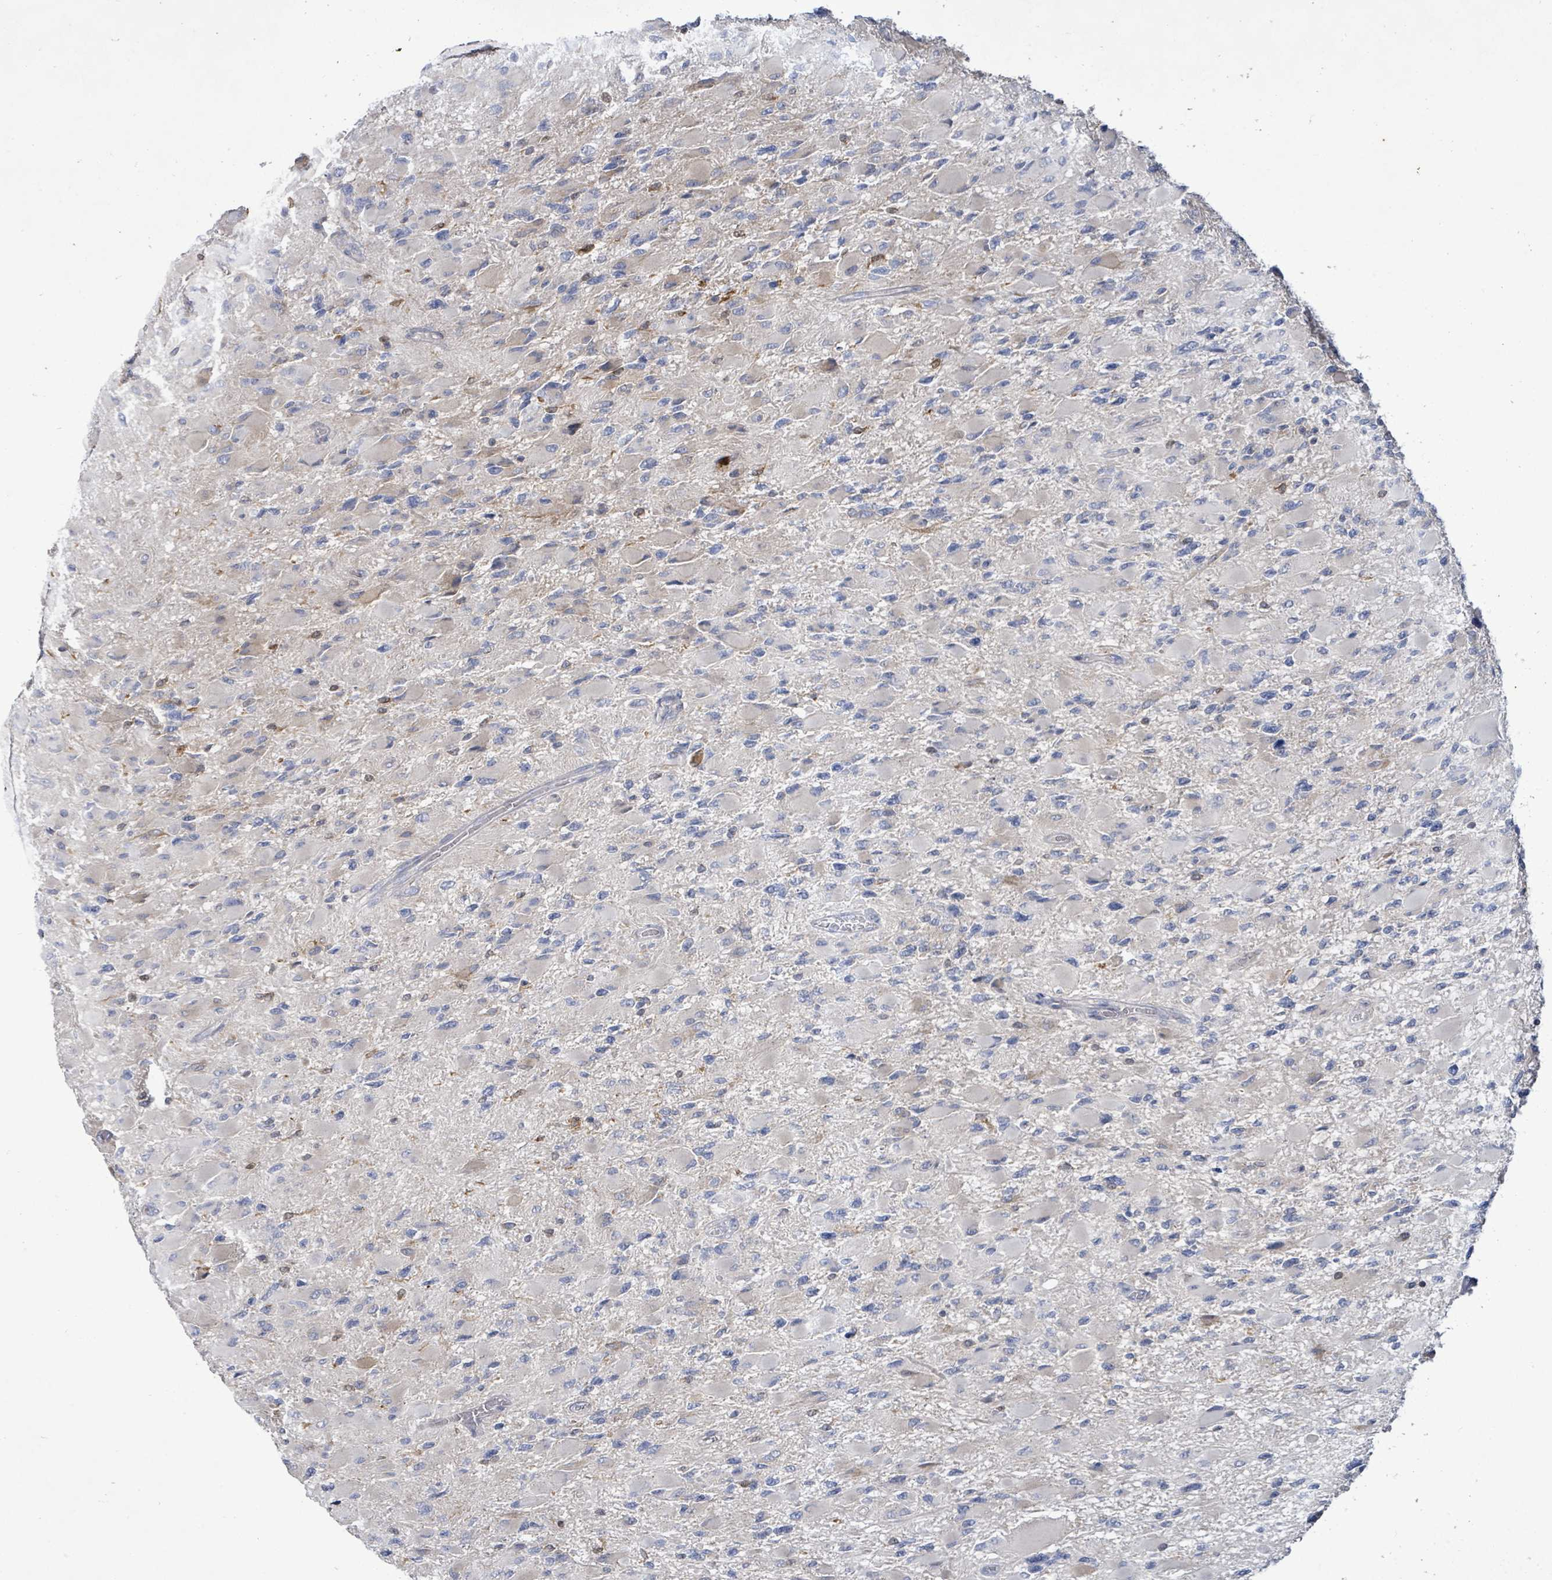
{"staining": {"intensity": "negative", "quantity": "none", "location": "none"}, "tissue": "glioma", "cell_type": "Tumor cells", "image_type": "cancer", "snomed": [{"axis": "morphology", "description": "Glioma, malignant, High grade"}, {"axis": "topography", "description": "Cerebral cortex"}], "caption": "This is an immunohistochemistry (IHC) photomicrograph of malignant glioma (high-grade). There is no staining in tumor cells.", "gene": "FAM210A", "patient": {"sex": "female", "age": 36}}